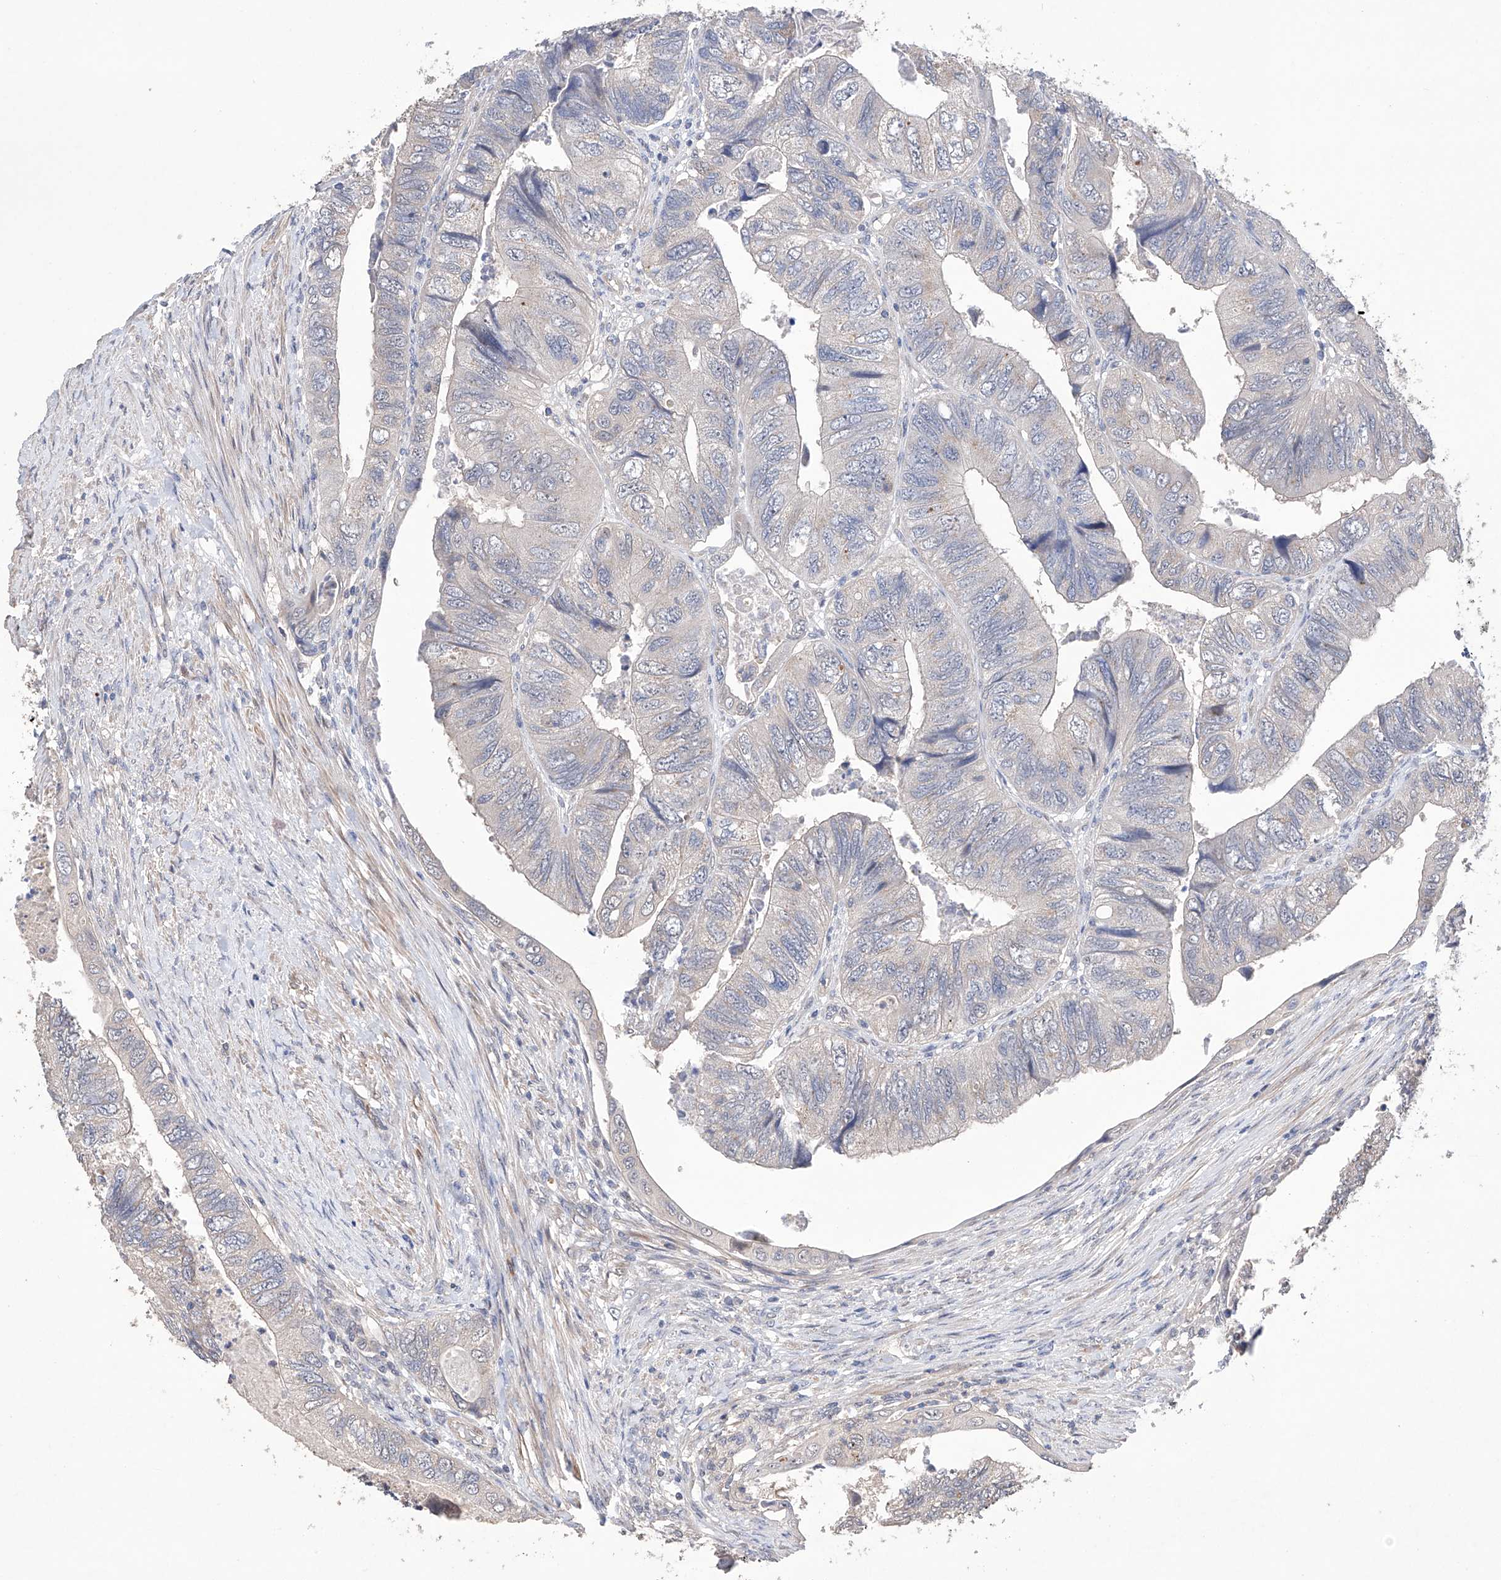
{"staining": {"intensity": "negative", "quantity": "none", "location": "none"}, "tissue": "colorectal cancer", "cell_type": "Tumor cells", "image_type": "cancer", "snomed": [{"axis": "morphology", "description": "Adenocarcinoma, NOS"}, {"axis": "topography", "description": "Rectum"}], "caption": "The IHC photomicrograph has no significant staining in tumor cells of colorectal adenocarcinoma tissue.", "gene": "AFG1L", "patient": {"sex": "male", "age": 63}}